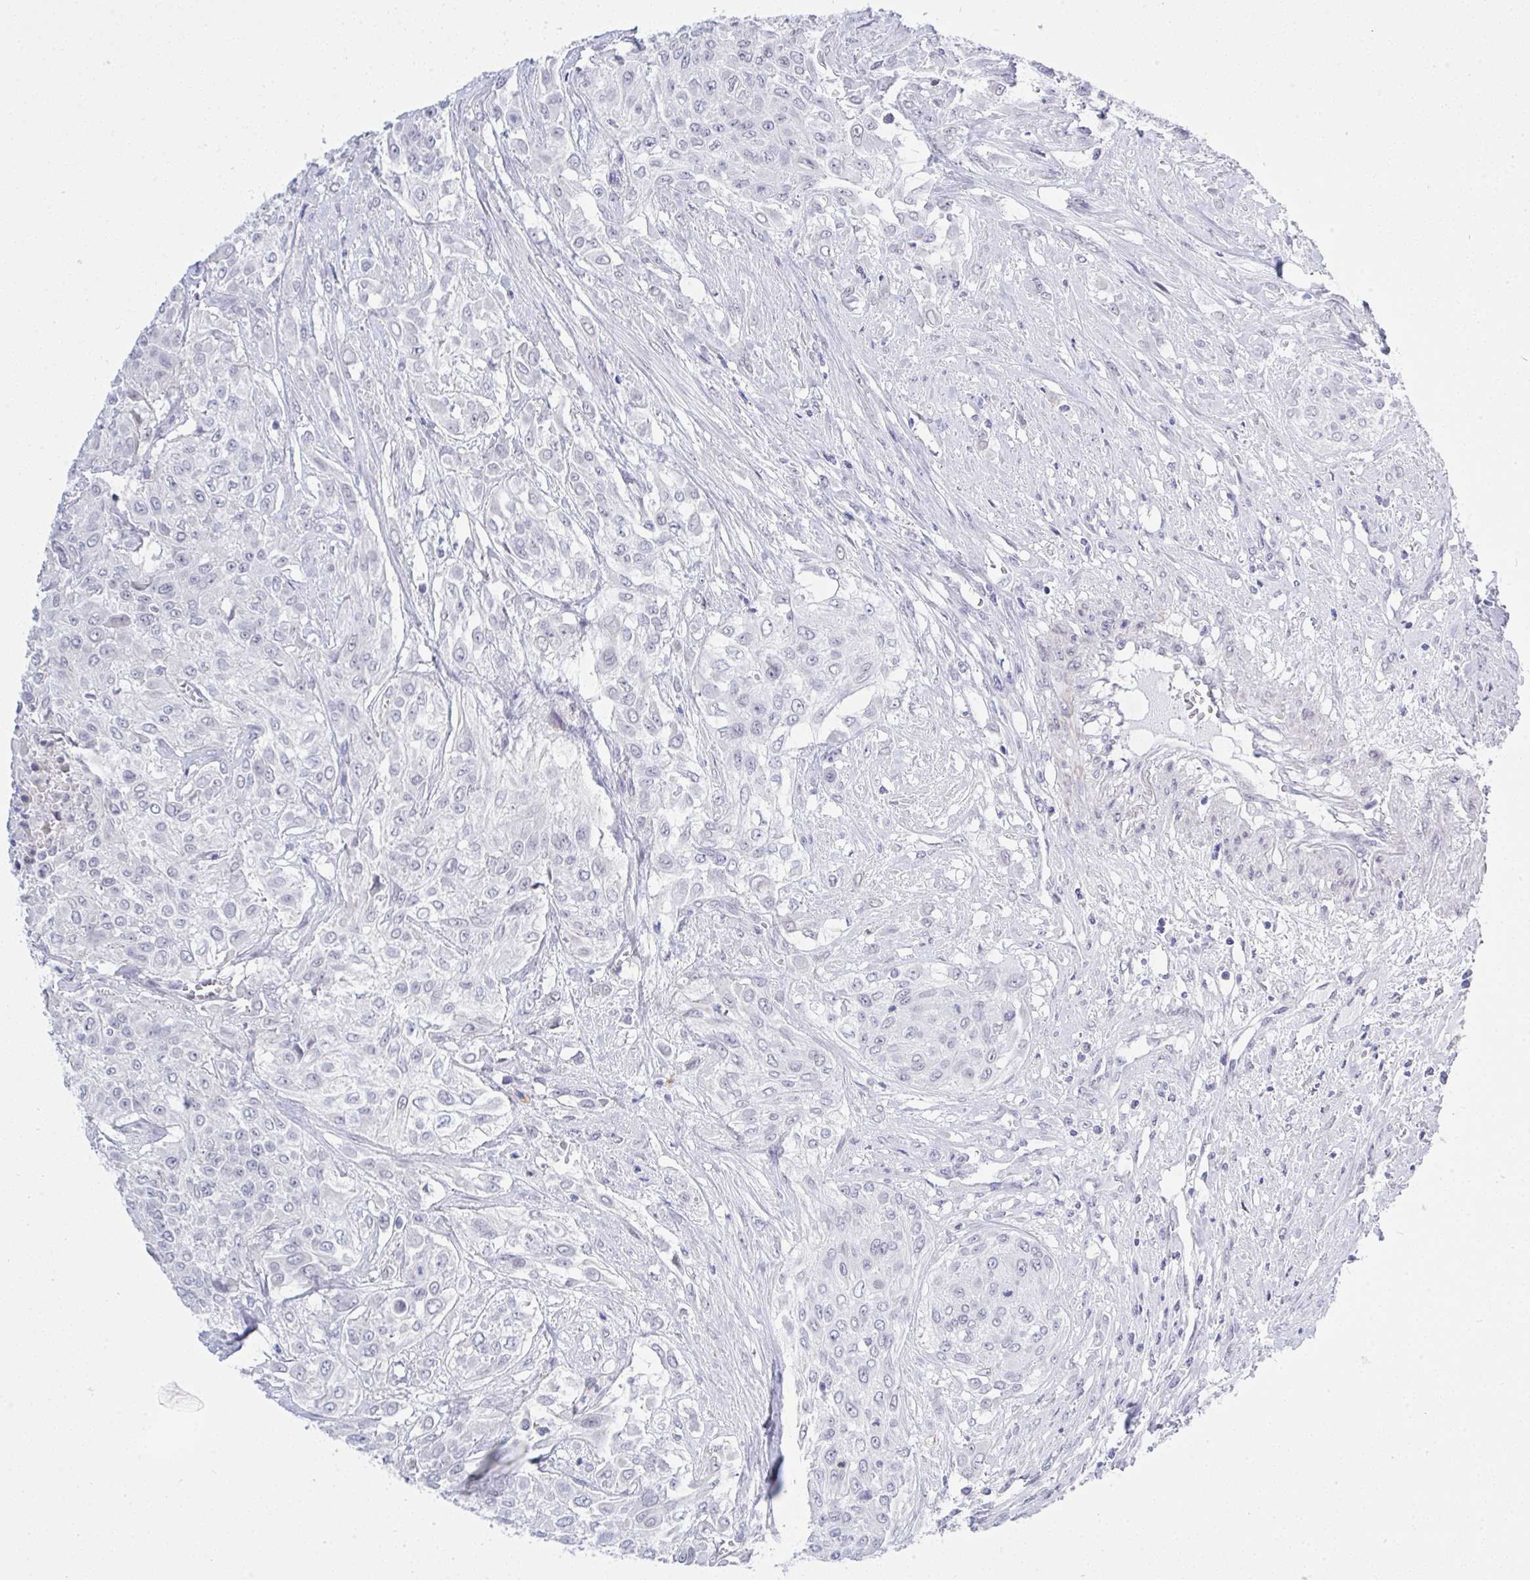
{"staining": {"intensity": "negative", "quantity": "none", "location": "none"}, "tissue": "urothelial cancer", "cell_type": "Tumor cells", "image_type": "cancer", "snomed": [{"axis": "morphology", "description": "Urothelial carcinoma, High grade"}, {"axis": "topography", "description": "Urinary bladder"}], "caption": "Immunohistochemistry image of human urothelial carcinoma (high-grade) stained for a protein (brown), which exhibits no positivity in tumor cells.", "gene": "MFSD4A", "patient": {"sex": "male", "age": 57}}